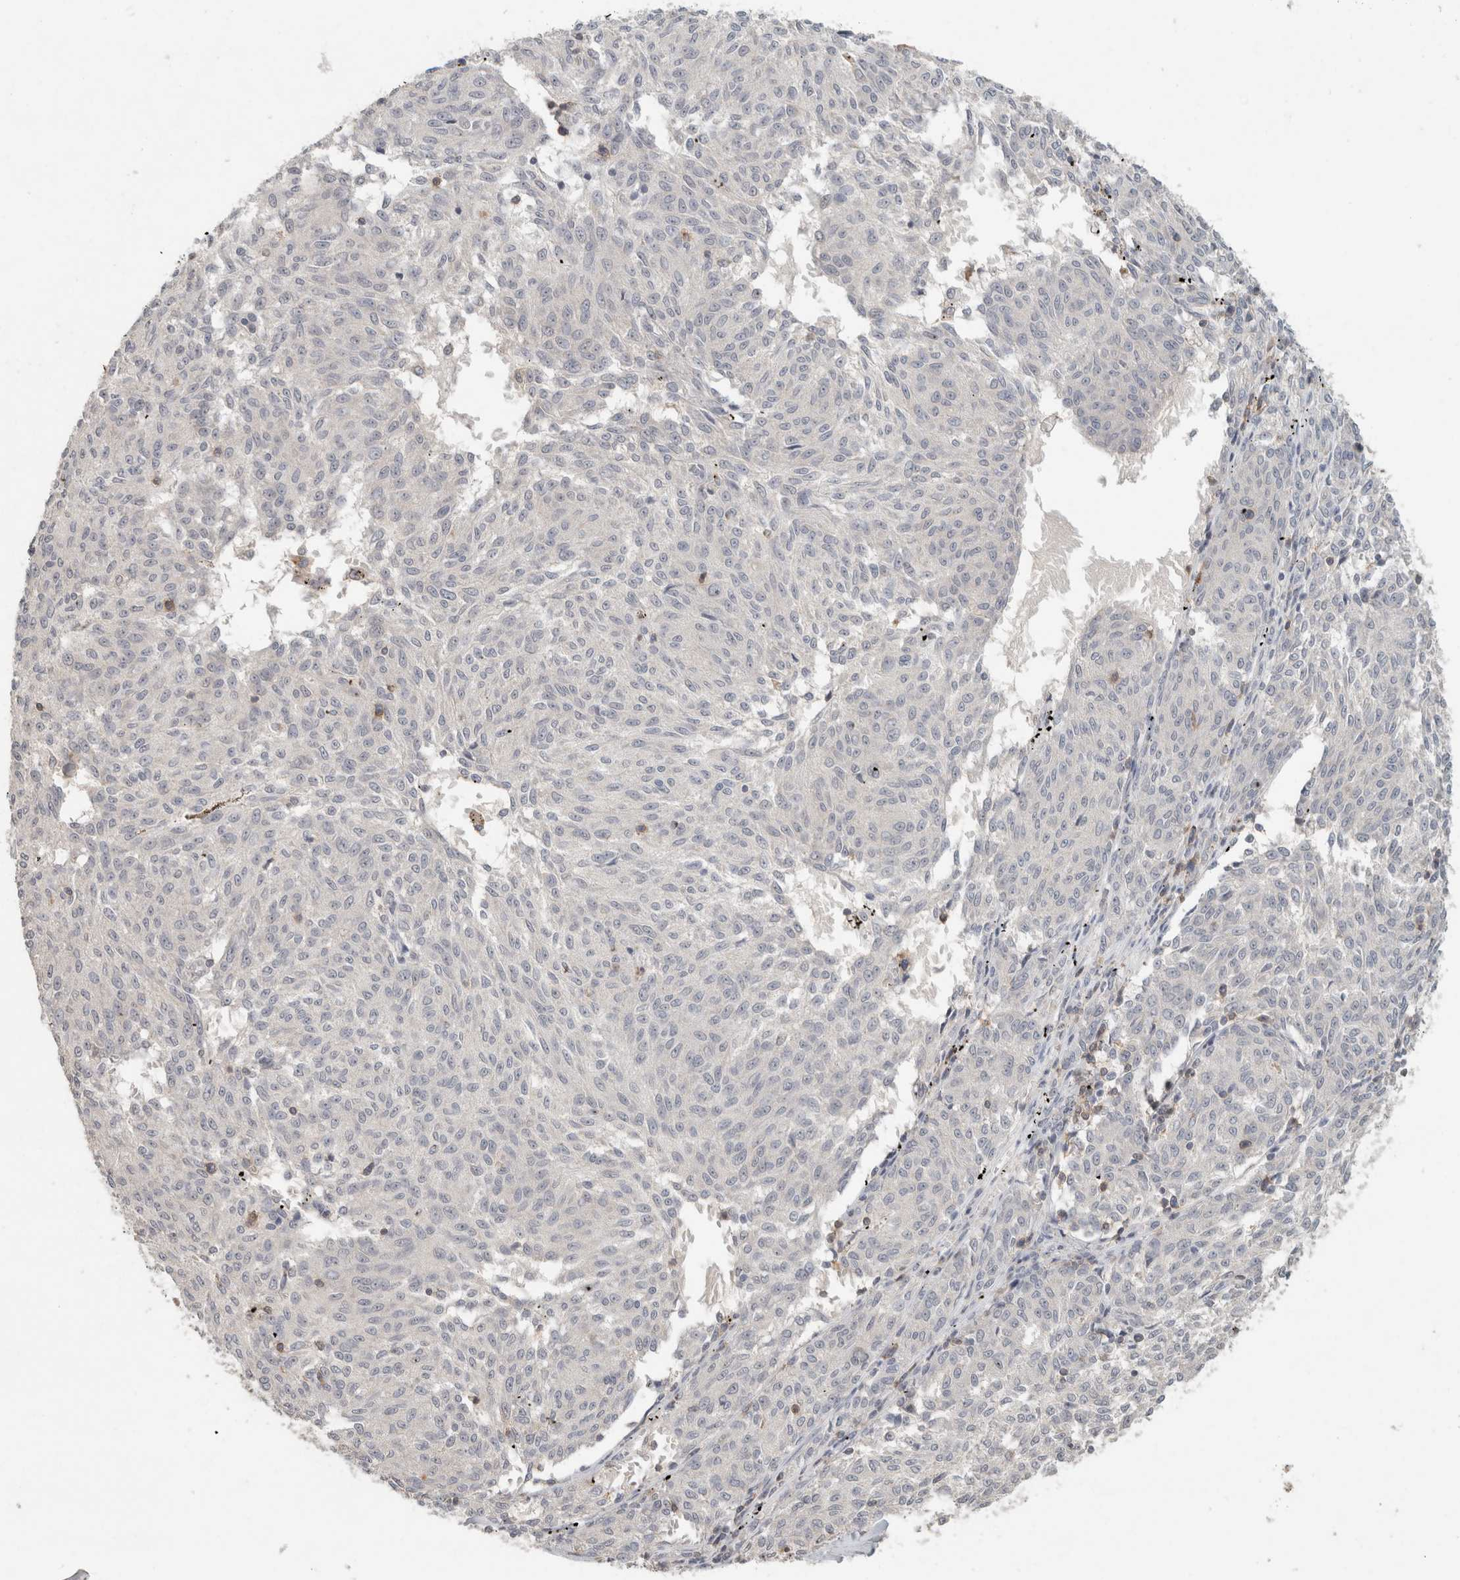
{"staining": {"intensity": "negative", "quantity": "none", "location": "none"}, "tissue": "melanoma", "cell_type": "Tumor cells", "image_type": "cancer", "snomed": [{"axis": "morphology", "description": "Malignant melanoma, NOS"}, {"axis": "topography", "description": "Skin"}], "caption": "Human malignant melanoma stained for a protein using immunohistochemistry displays no expression in tumor cells.", "gene": "TRAT1", "patient": {"sex": "female", "age": 72}}